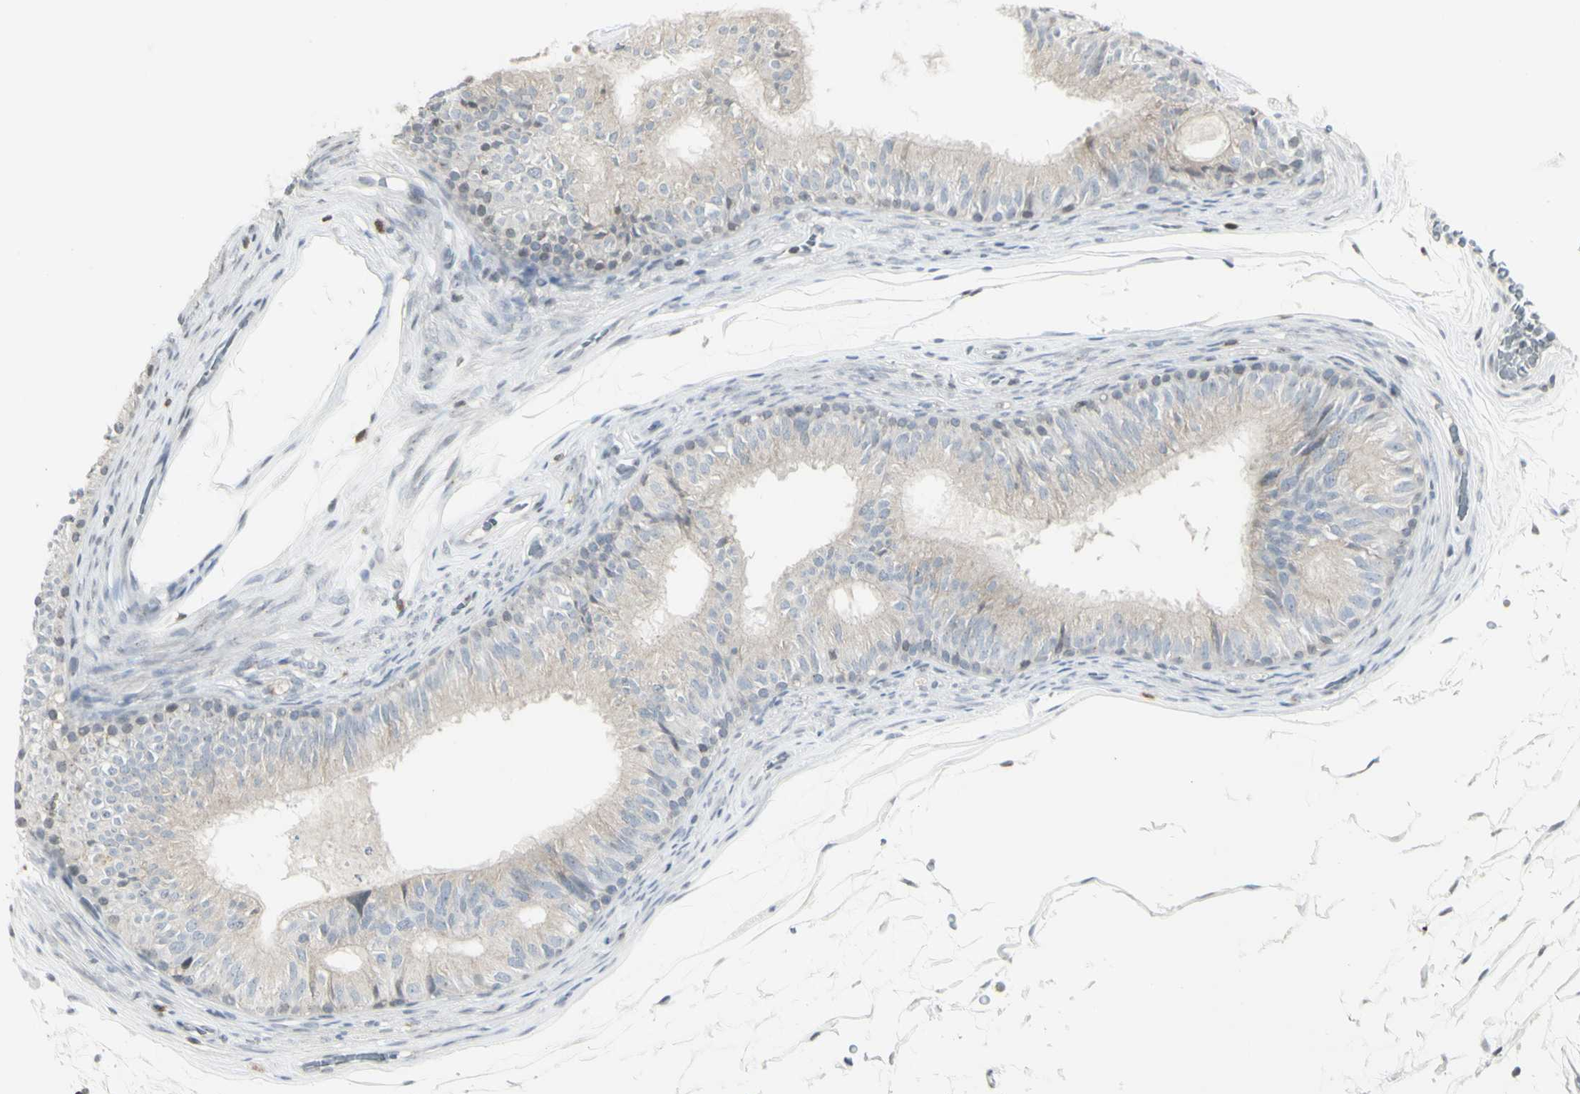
{"staining": {"intensity": "negative", "quantity": "none", "location": "none"}, "tissue": "epididymis", "cell_type": "Glandular cells", "image_type": "normal", "snomed": [{"axis": "morphology", "description": "Normal tissue, NOS"}, {"axis": "topography", "description": "Epididymis"}], "caption": "Glandular cells are negative for protein expression in unremarkable human epididymis. The staining is performed using DAB (3,3'-diaminobenzidine) brown chromogen with nuclei counter-stained in using hematoxylin.", "gene": "MUC5AC", "patient": {"sex": "male", "age": 36}}